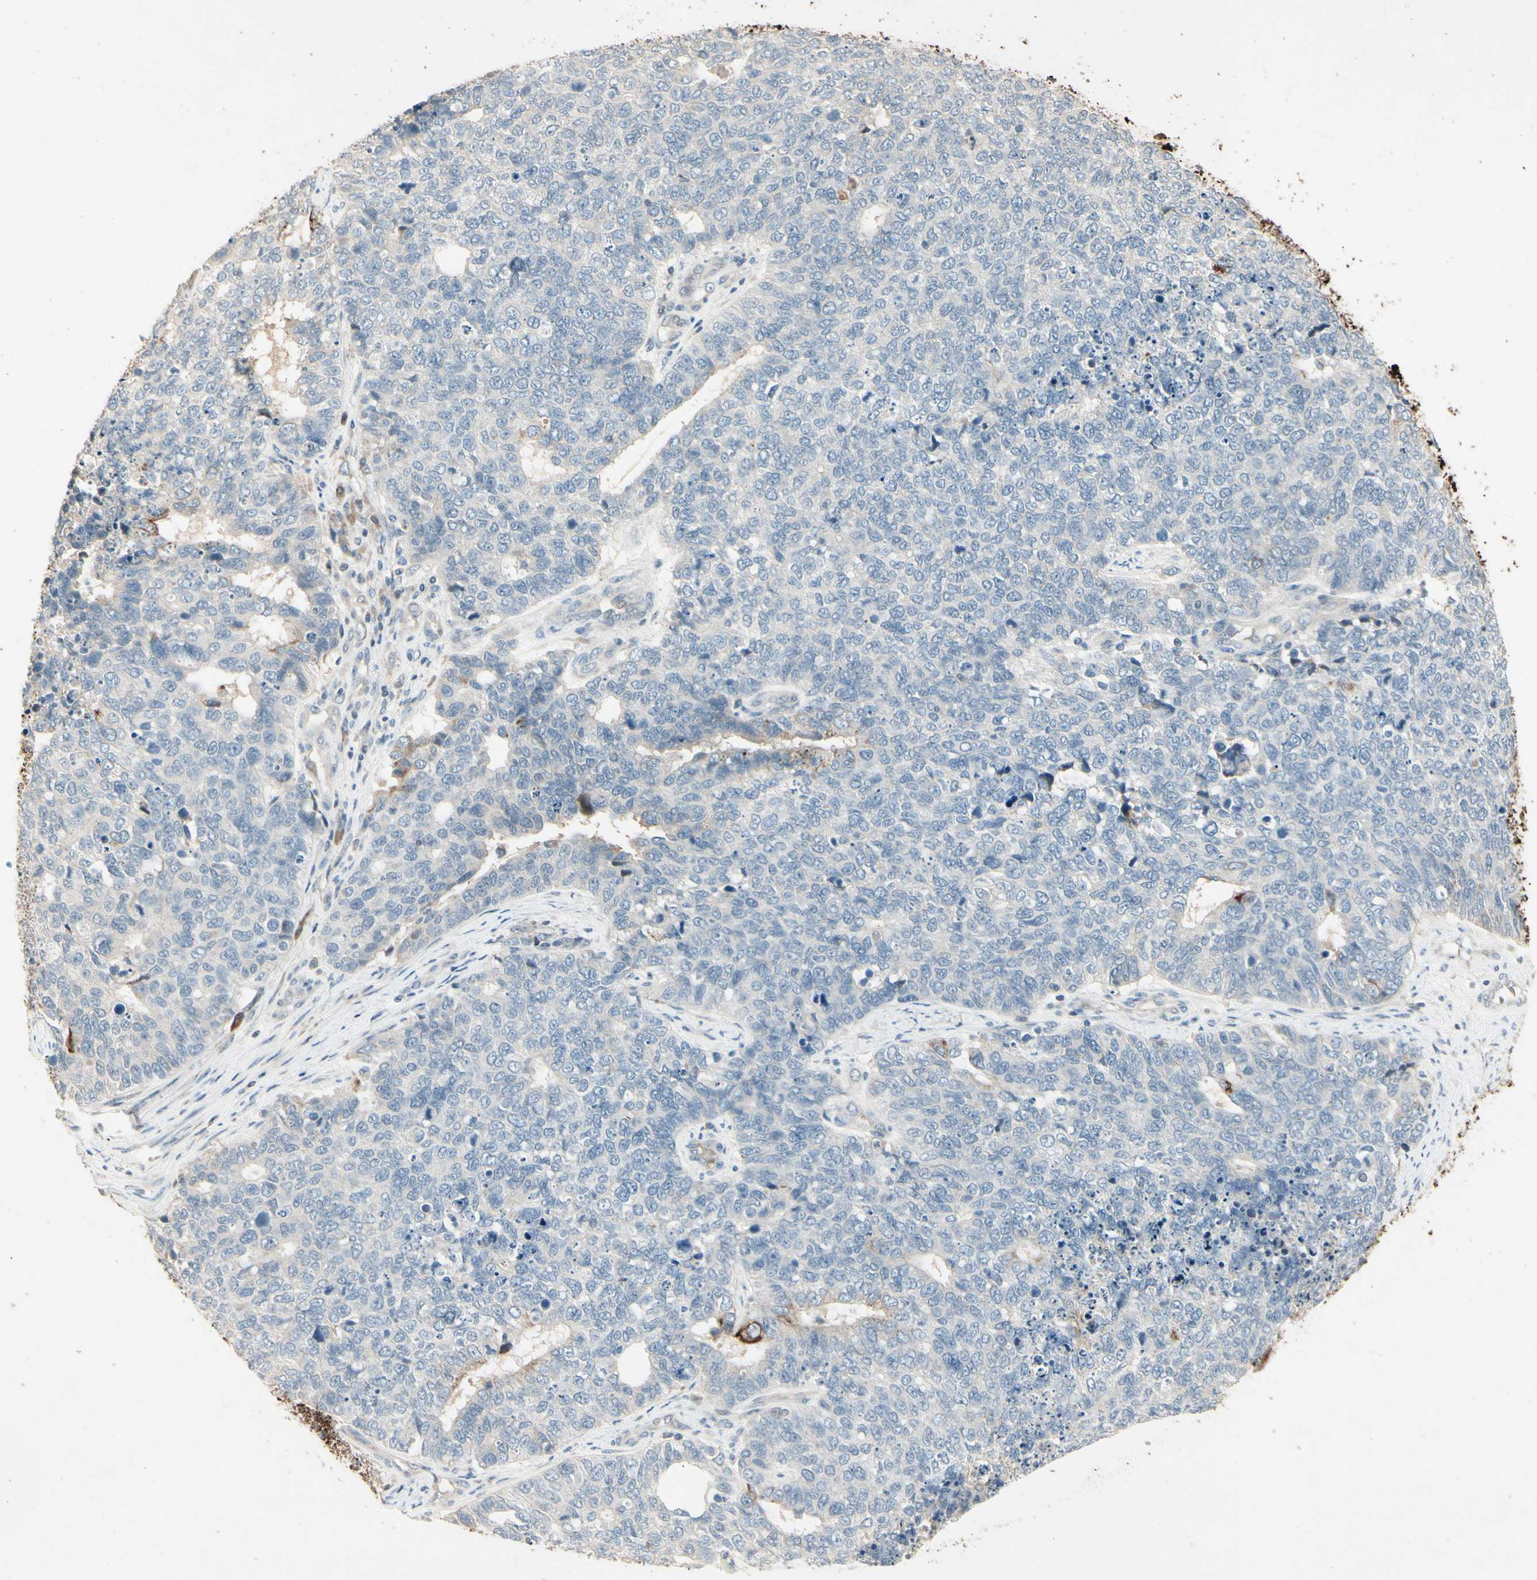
{"staining": {"intensity": "moderate", "quantity": "<25%", "location": "cytoplasmic/membranous"}, "tissue": "cervical cancer", "cell_type": "Tumor cells", "image_type": "cancer", "snomed": [{"axis": "morphology", "description": "Squamous cell carcinoma, NOS"}, {"axis": "topography", "description": "Cervix"}], "caption": "Cervical squamous cell carcinoma stained for a protein (brown) exhibits moderate cytoplasmic/membranous positive positivity in about <25% of tumor cells.", "gene": "SKIL", "patient": {"sex": "female", "age": 63}}